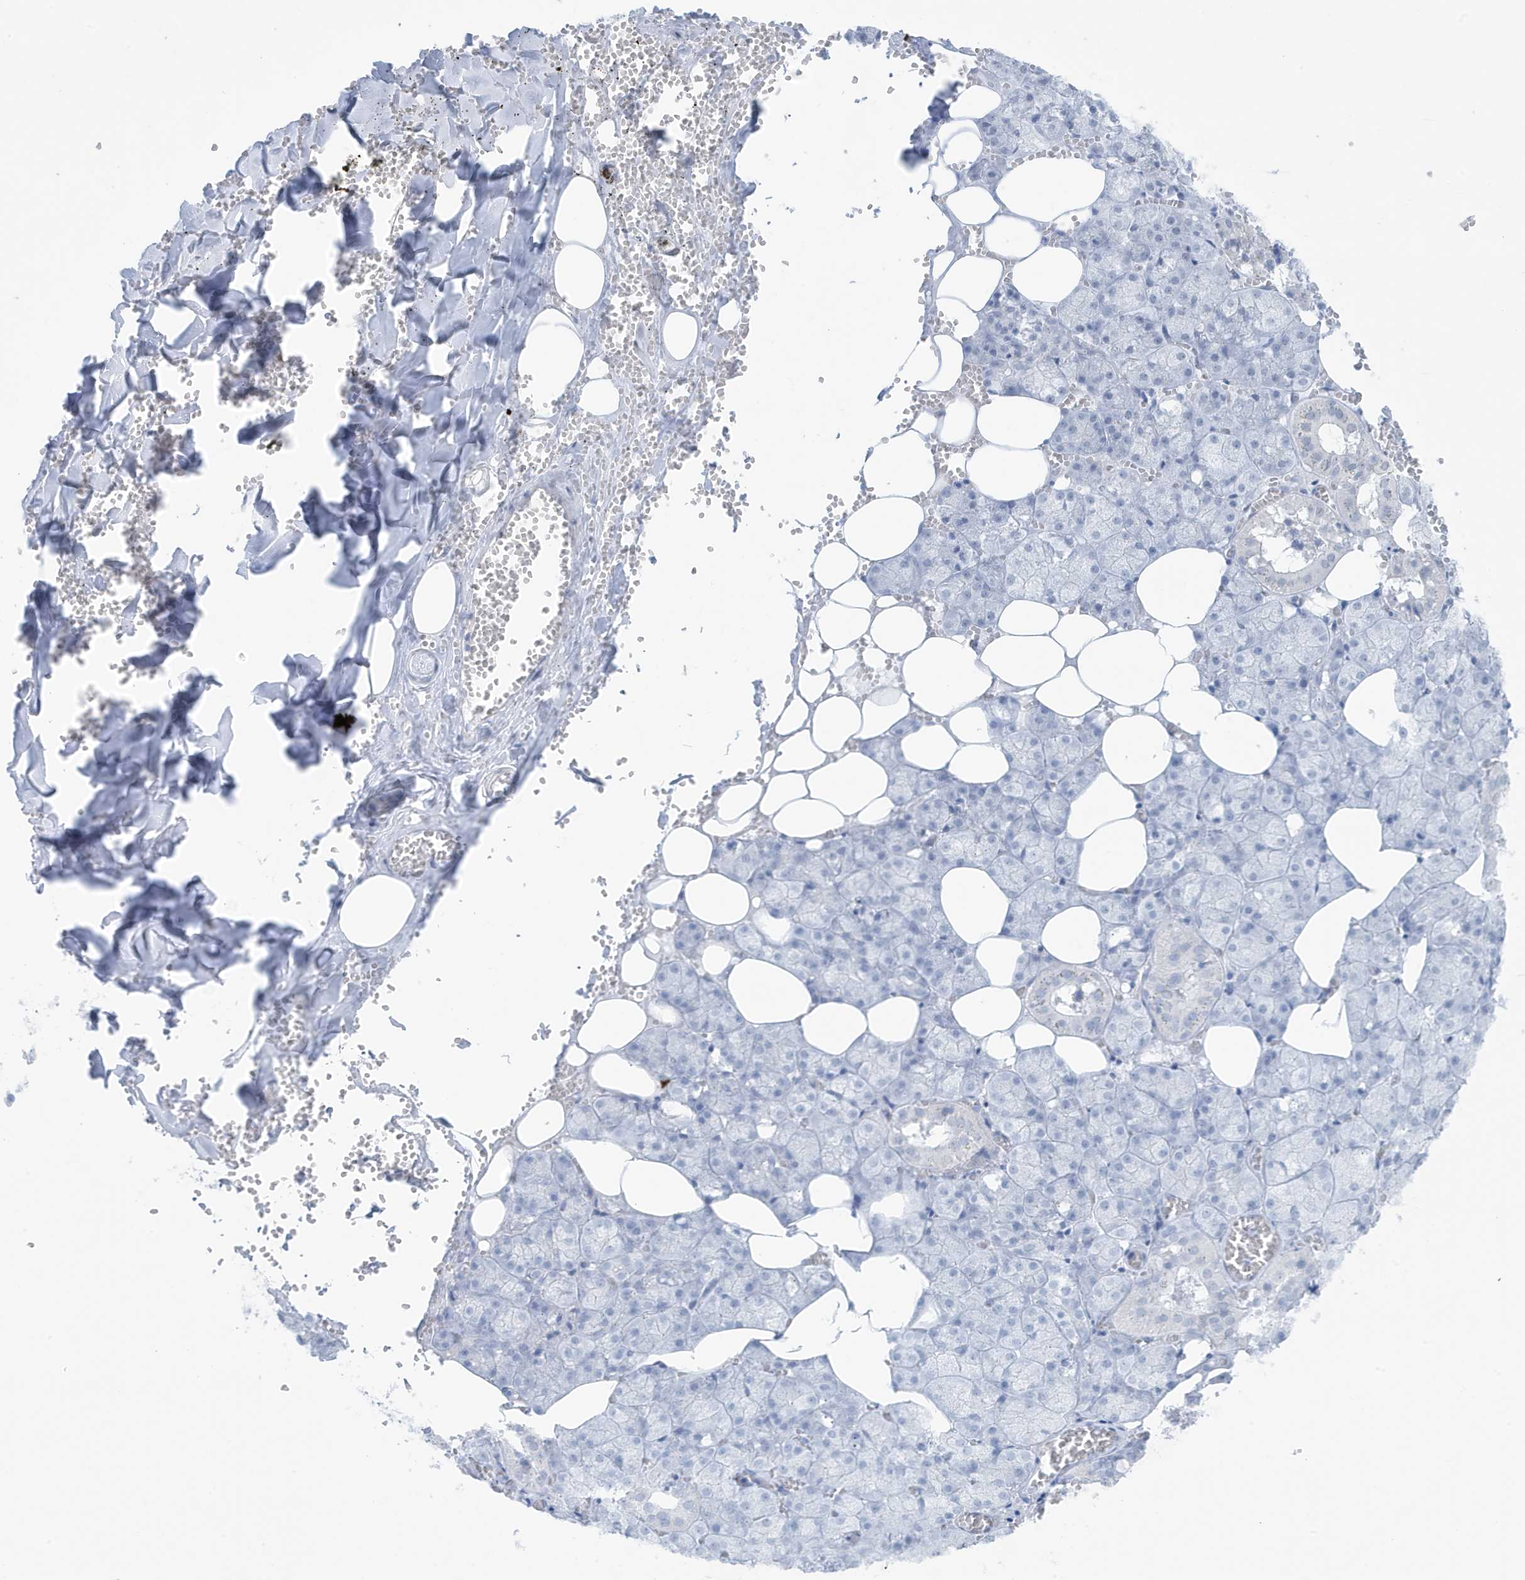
{"staining": {"intensity": "negative", "quantity": "none", "location": "none"}, "tissue": "salivary gland", "cell_type": "Glandular cells", "image_type": "normal", "snomed": [{"axis": "morphology", "description": "Normal tissue, NOS"}, {"axis": "topography", "description": "Salivary gland"}], "caption": "High power microscopy image of an IHC histopathology image of normal salivary gland, revealing no significant expression in glandular cells. (DAB (3,3'-diaminobenzidine) immunohistochemistry visualized using brightfield microscopy, high magnification).", "gene": "CHCHD4", "patient": {"sex": "male", "age": 62}}